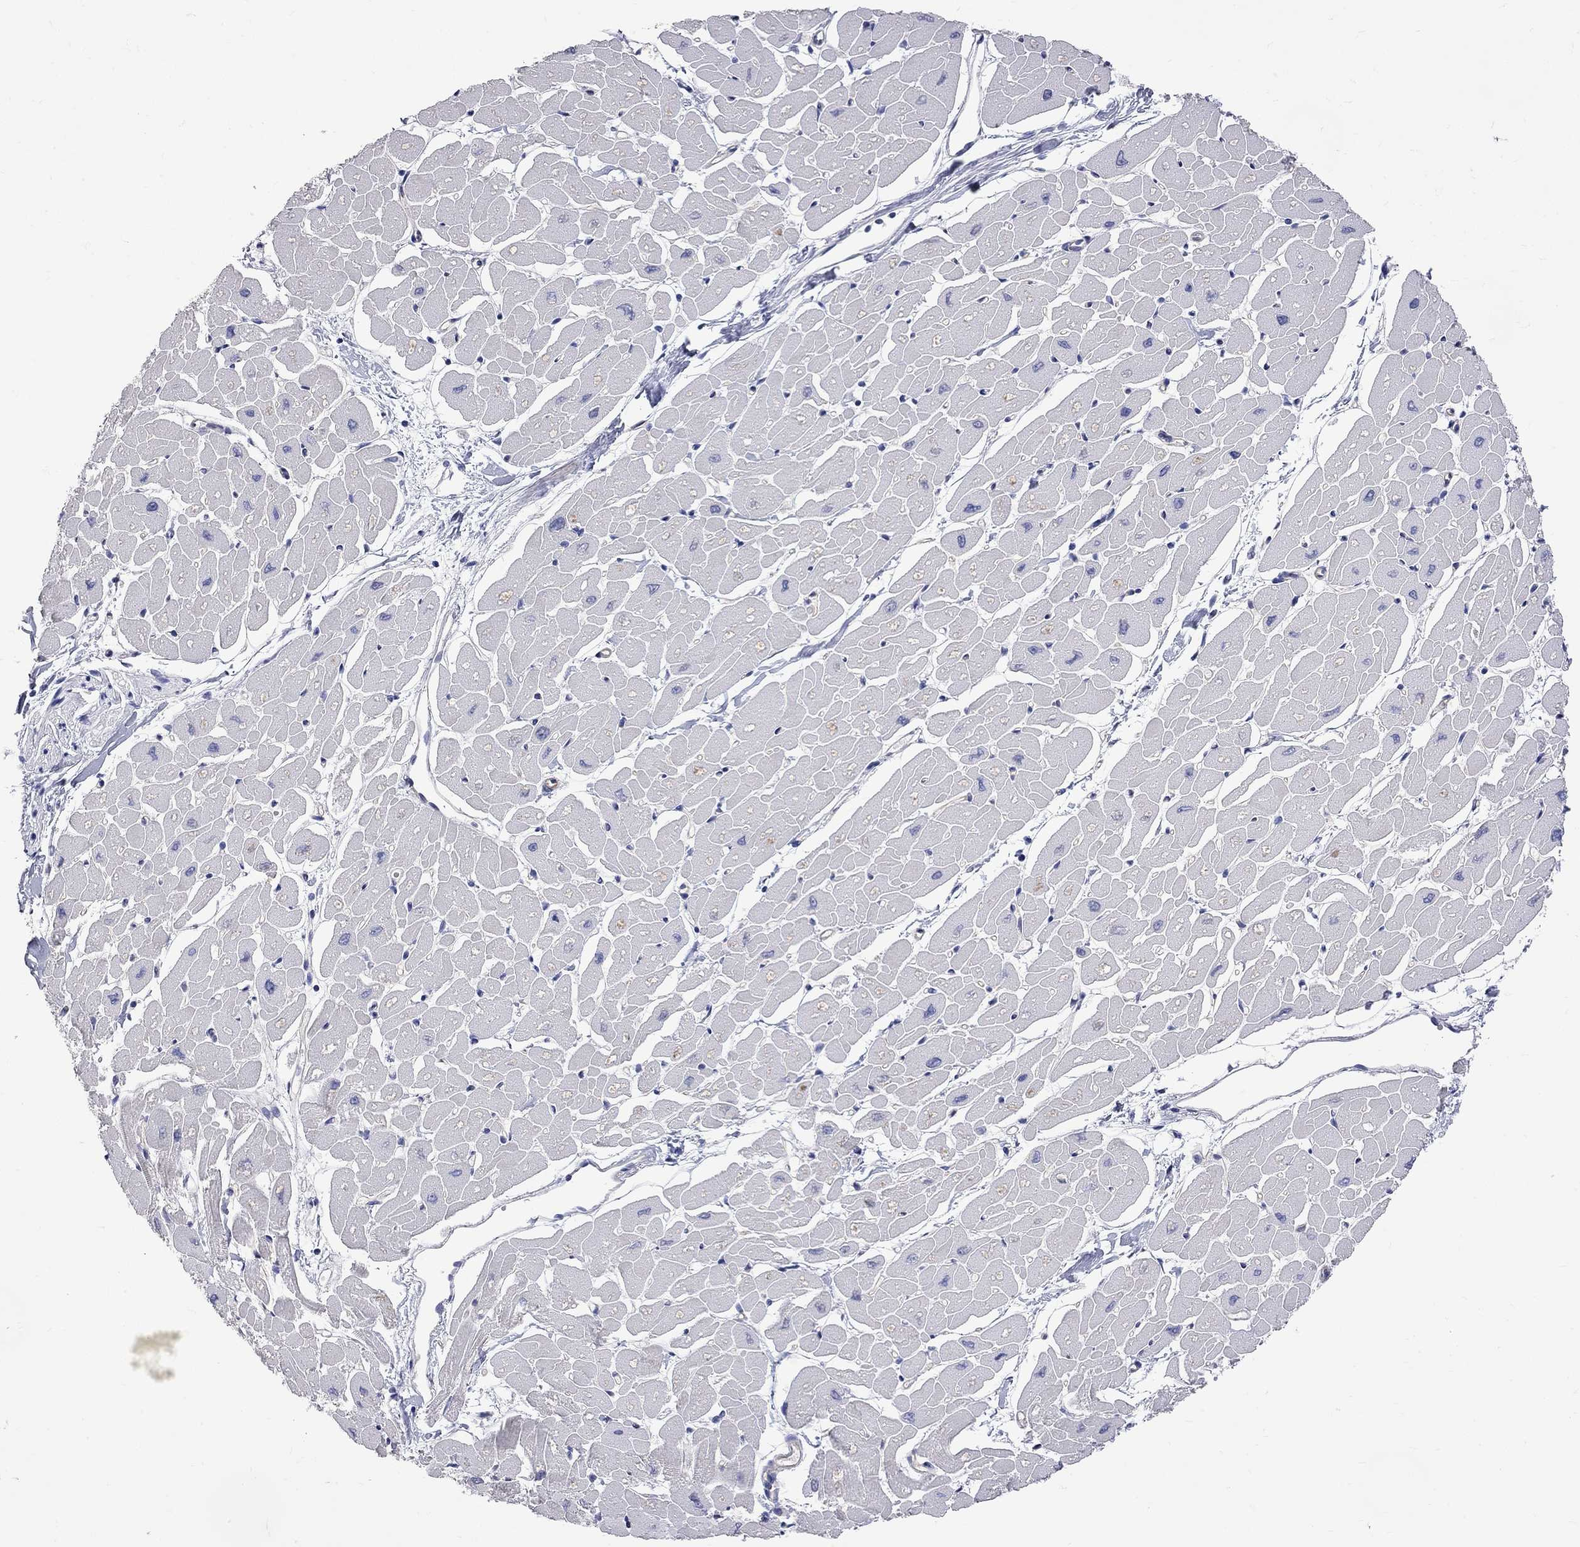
{"staining": {"intensity": "negative", "quantity": "none", "location": "none"}, "tissue": "heart muscle", "cell_type": "Cardiomyocytes", "image_type": "normal", "snomed": [{"axis": "morphology", "description": "Normal tissue, NOS"}, {"axis": "topography", "description": "Heart"}], "caption": "High magnification brightfield microscopy of benign heart muscle stained with DAB (3,3'-diaminobenzidine) (brown) and counterstained with hematoxylin (blue): cardiomyocytes show no significant staining. (DAB immunohistochemistry with hematoxylin counter stain).", "gene": "KCND2", "patient": {"sex": "male", "age": 57}}